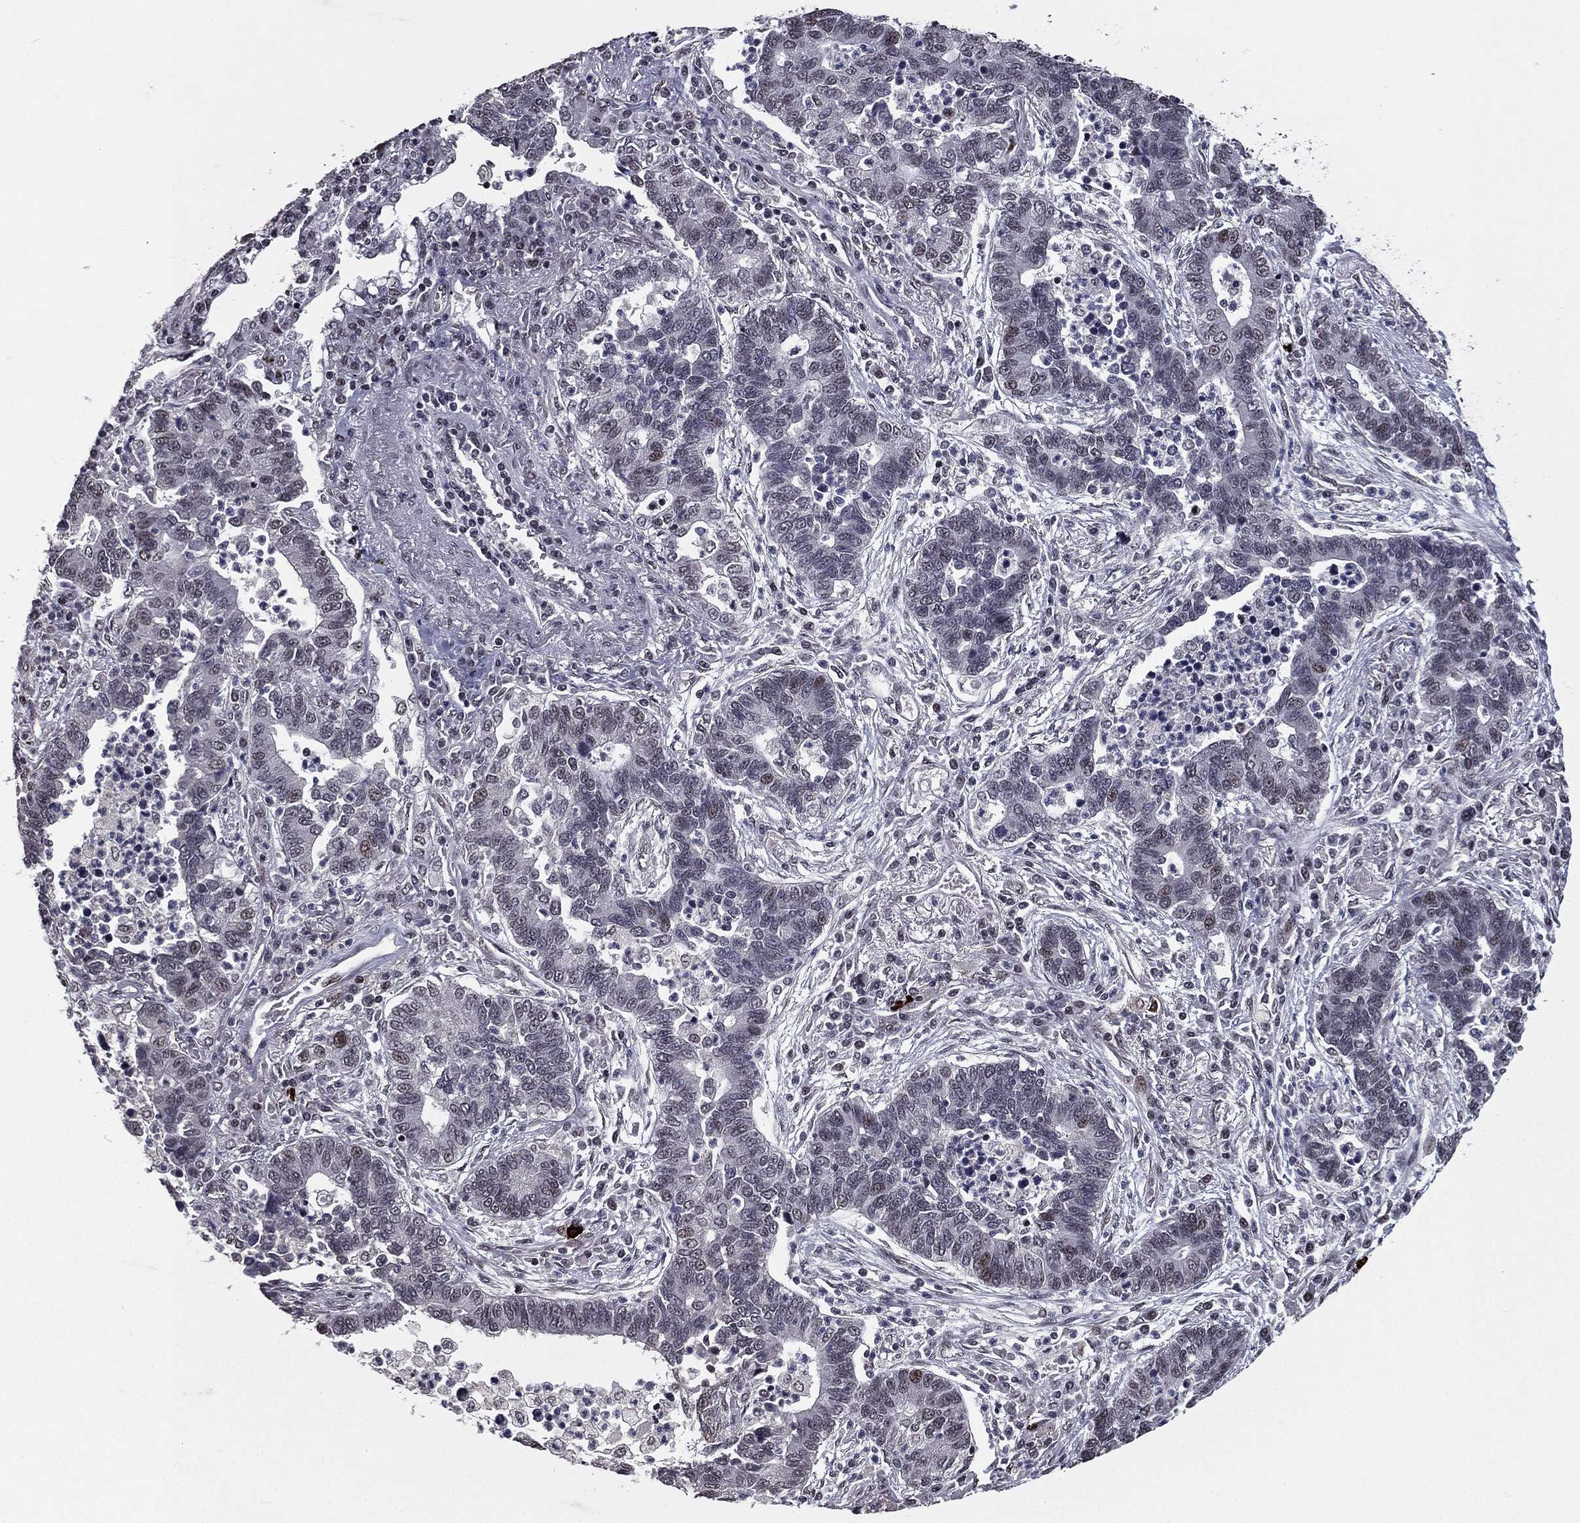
{"staining": {"intensity": "negative", "quantity": "none", "location": "none"}, "tissue": "lung cancer", "cell_type": "Tumor cells", "image_type": "cancer", "snomed": [{"axis": "morphology", "description": "Adenocarcinoma, NOS"}, {"axis": "topography", "description": "Lung"}], "caption": "Adenocarcinoma (lung) was stained to show a protein in brown. There is no significant positivity in tumor cells.", "gene": "RARB", "patient": {"sex": "female", "age": 57}}